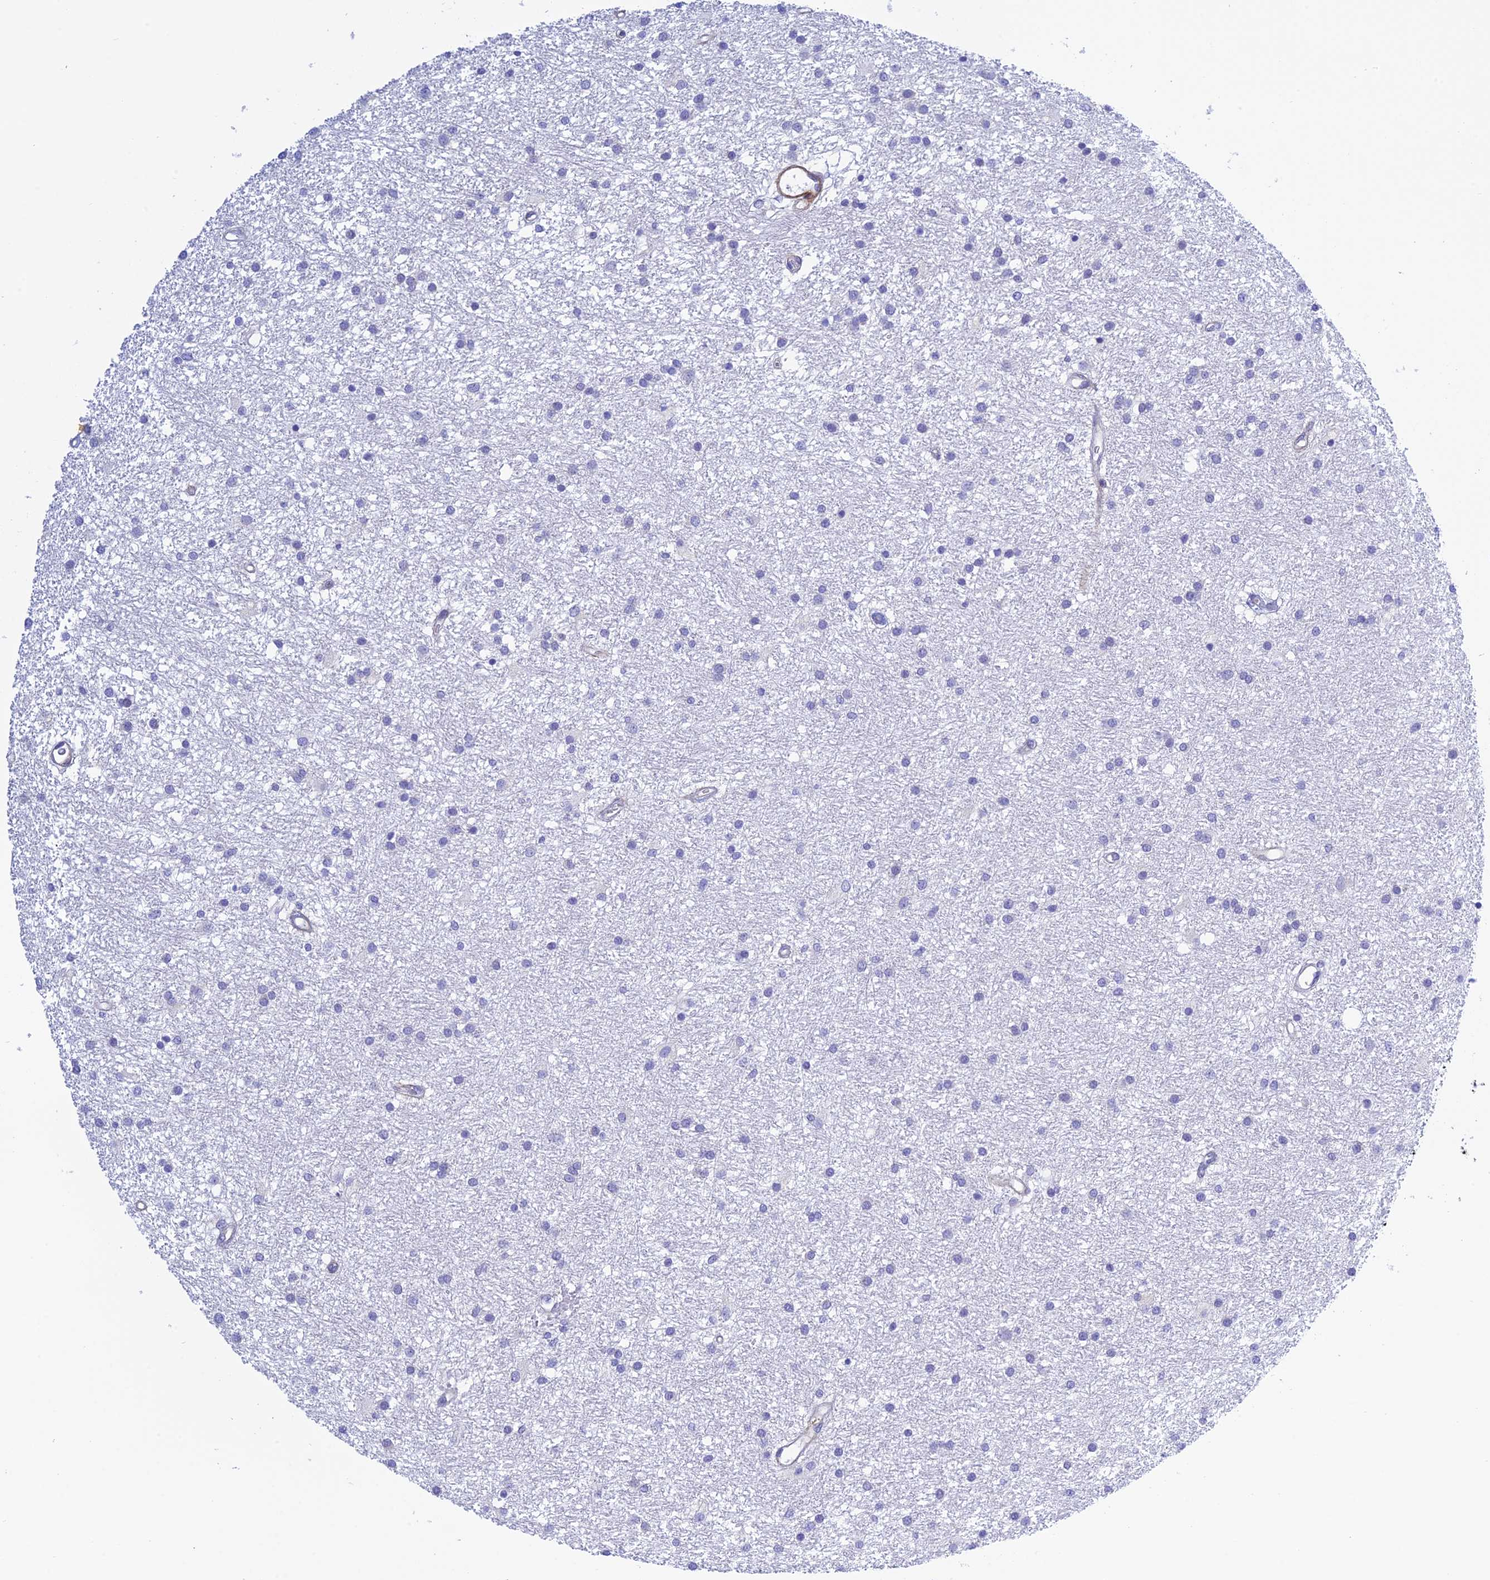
{"staining": {"intensity": "negative", "quantity": "none", "location": "none"}, "tissue": "glioma", "cell_type": "Tumor cells", "image_type": "cancer", "snomed": [{"axis": "morphology", "description": "Glioma, malignant, High grade"}, {"axis": "topography", "description": "Brain"}], "caption": "IHC photomicrograph of neoplastic tissue: human glioma stained with DAB (3,3'-diaminobenzidine) reveals no significant protein expression in tumor cells.", "gene": "ZDHHC16", "patient": {"sex": "male", "age": 77}}